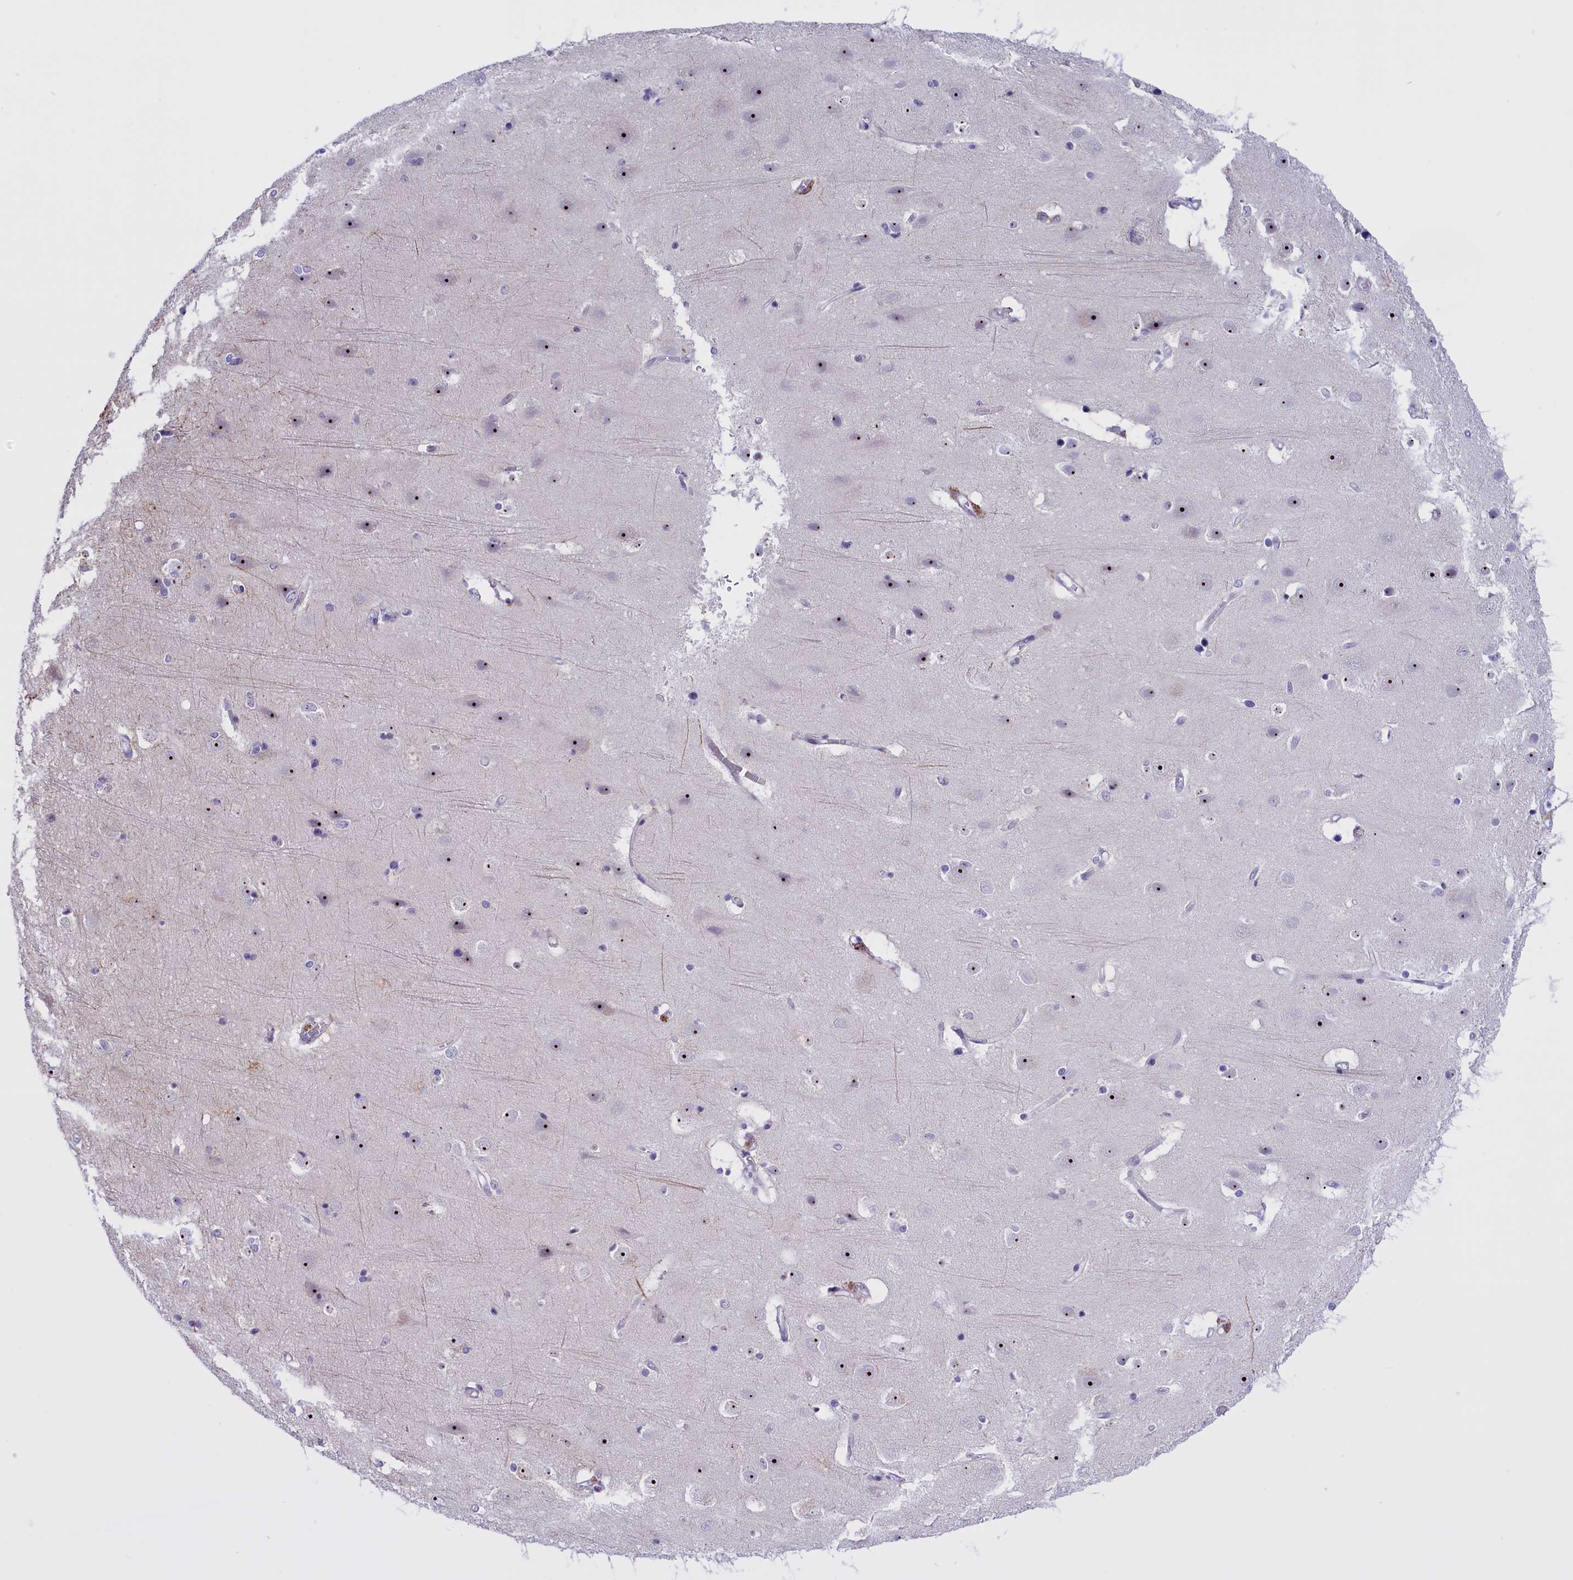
{"staining": {"intensity": "negative", "quantity": "none", "location": "none"}, "tissue": "cerebral cortex", "cell_type": "Endothelial cells", "image_type": "normal", "snomed": [{"axis": "morphology", "description": "Normal tissue, NOS"}, {"axis": "topography", "description": "Cerebral cortex"}], "caption": "An immunohistochemistry (IHC) micrograph of normal cerebral cortex is shown. There is no staining in endothelial cells of cerebral cortex. (Immunohistochemistry, brightfield microscopy, high magnification).", "gene": "TBL3", "patient": {"sex": "male", "age": 54}}